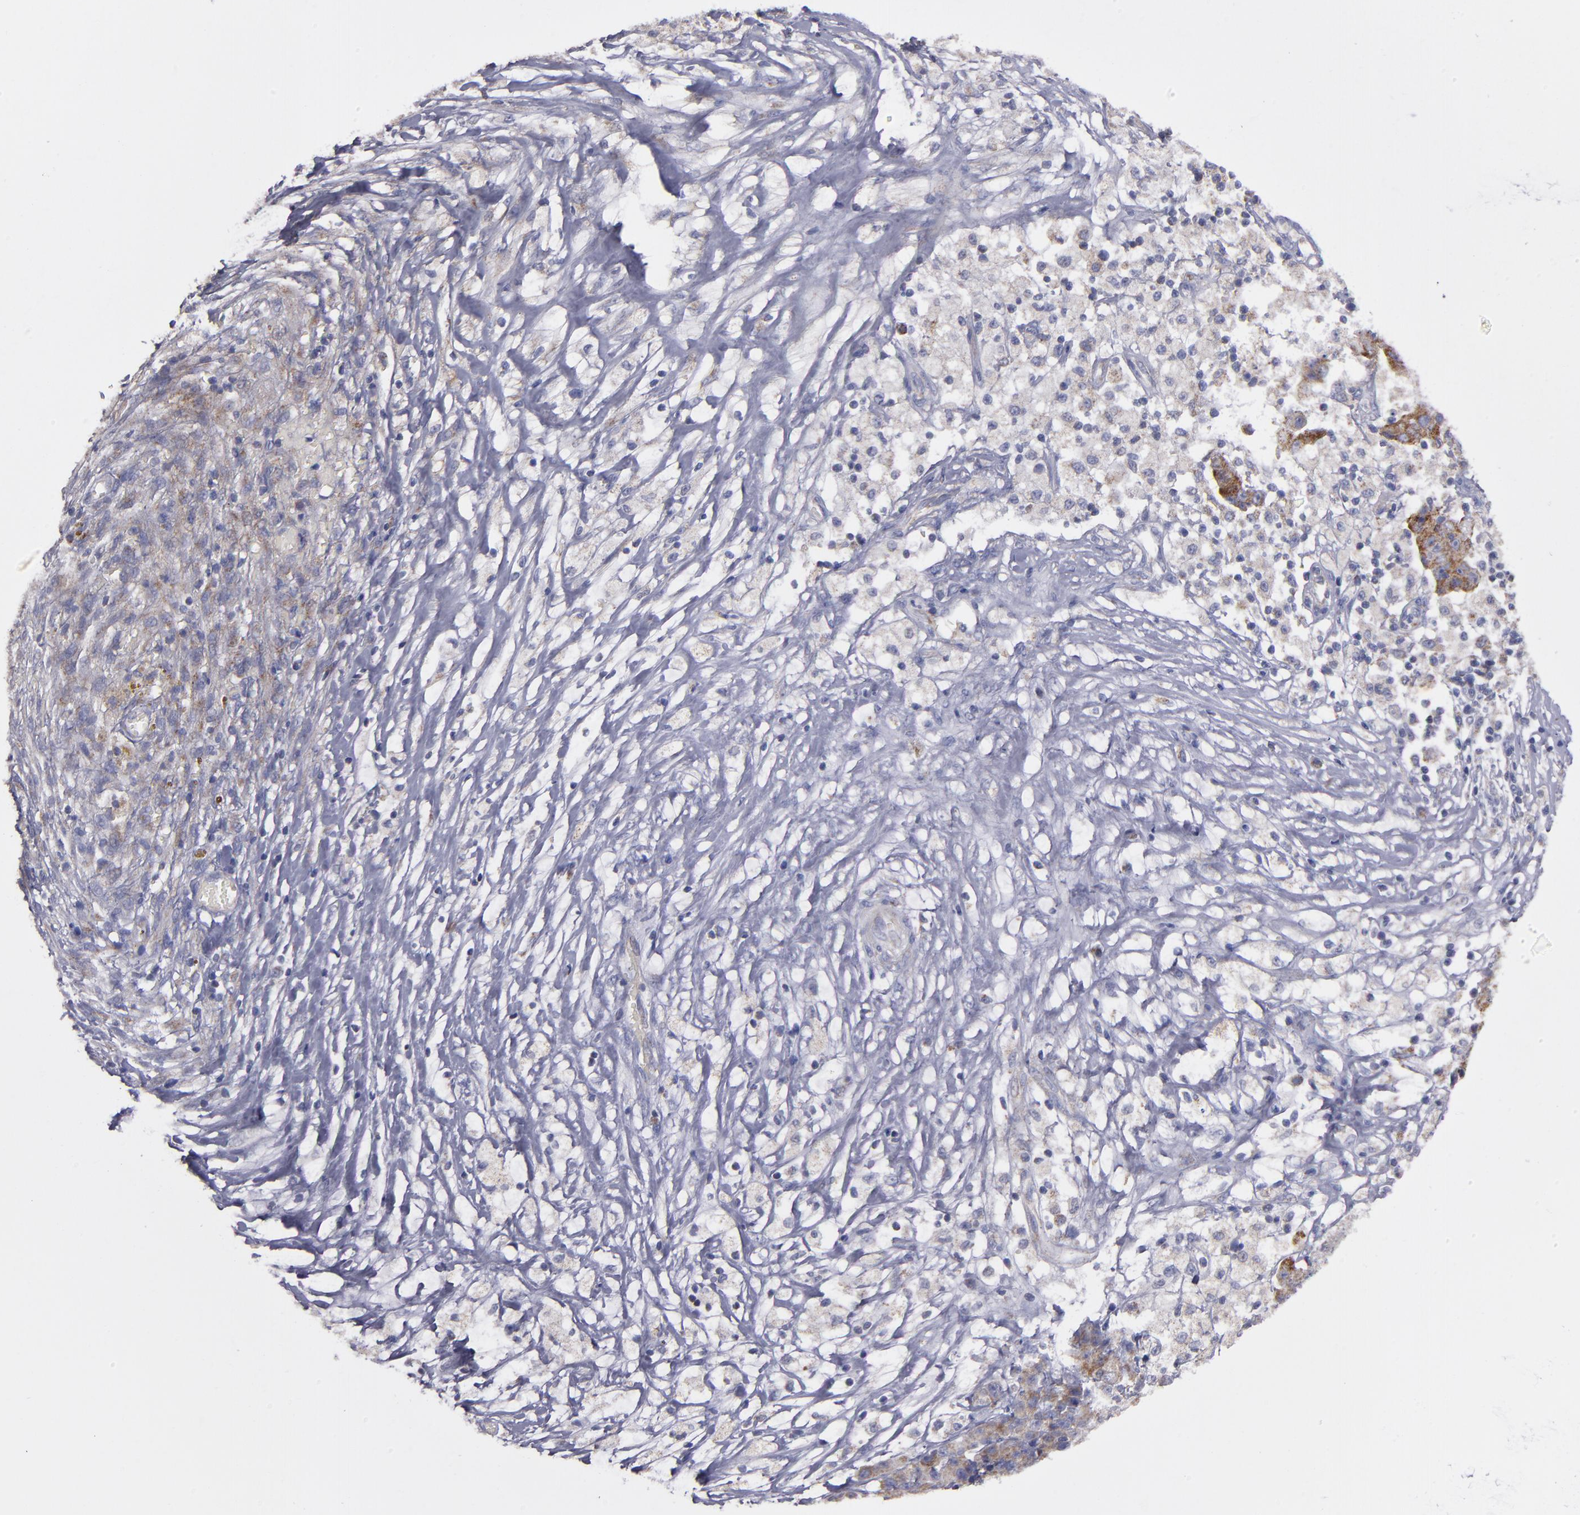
{"staining": {"intensity": "weak", "quantity": ">75%", "location": "cytoplasmic/membranous"}, "tissue": "ovarian cancer", "cell_type": "Tumor cells", "image_type": "cancer", "snomed": [{"axis": "morphology", "description": "Carcinoma, endometroid"}, {"axis": "topography", "description": "Ovary"}], "caption": "Ovarian cancer (endometroid carcinoma) stained with a protein marker shows weak staining in tumor cells.", "gene": "CLTA", "patient": {"sex": "female", "age": 42}}